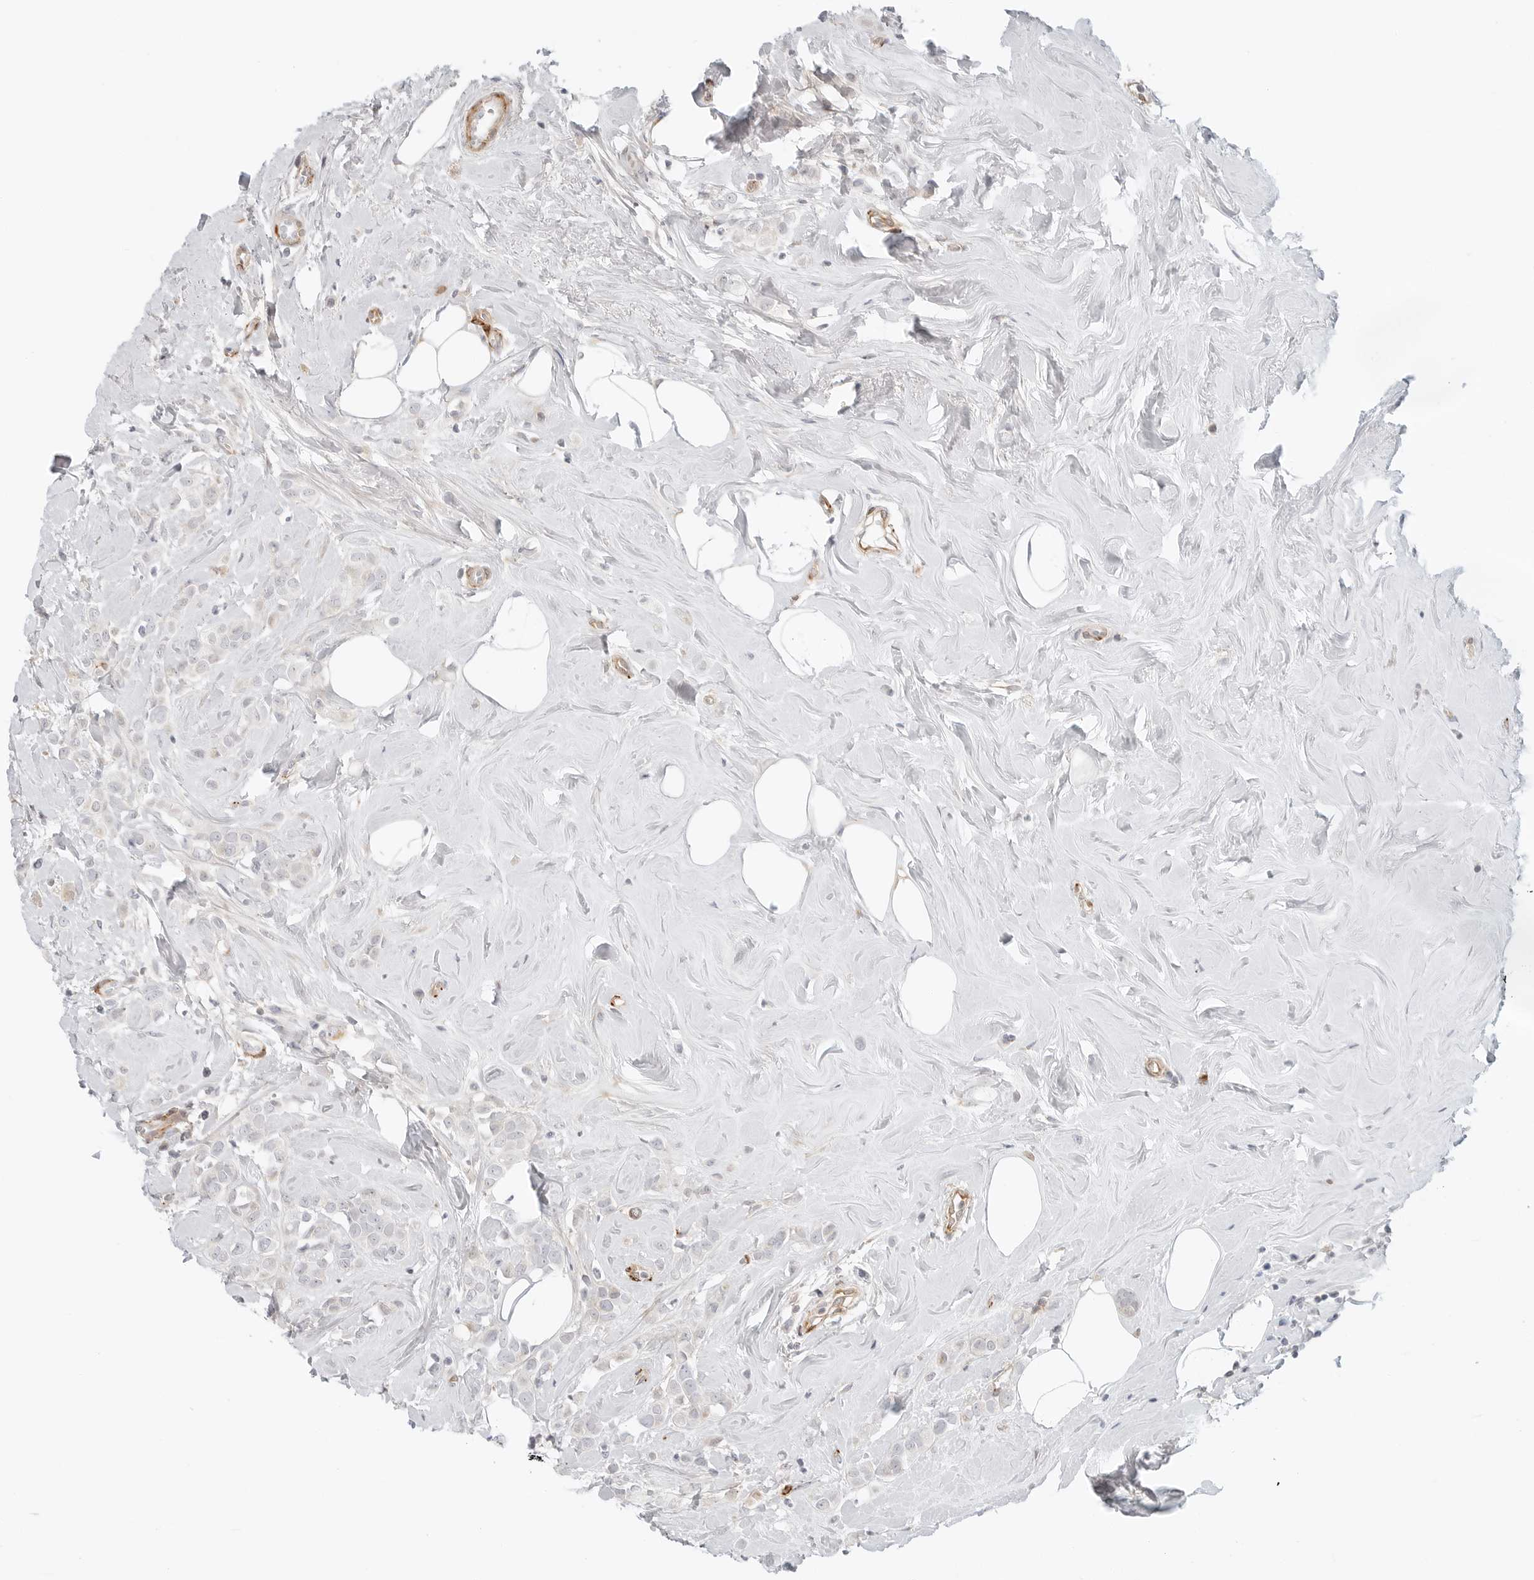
{"staining": {"intensity": "negative", "quantity": "none", "location": "none"}, "tissue": "breast cancer", "cell_type": "Tumor cells", "image_type": "cancer", "snomed": [{"axis": "morphology", "description": "Lobular carcinoma"}, {"axis": "topography", "description": "Breast"}], "caption": "Breast cancer stained for a protein using immunohistochemistry (IHC) shows no positivity tumor cells.", "gene": "C1QTNF1", "patient": {"sex": "female", "age": 47}}